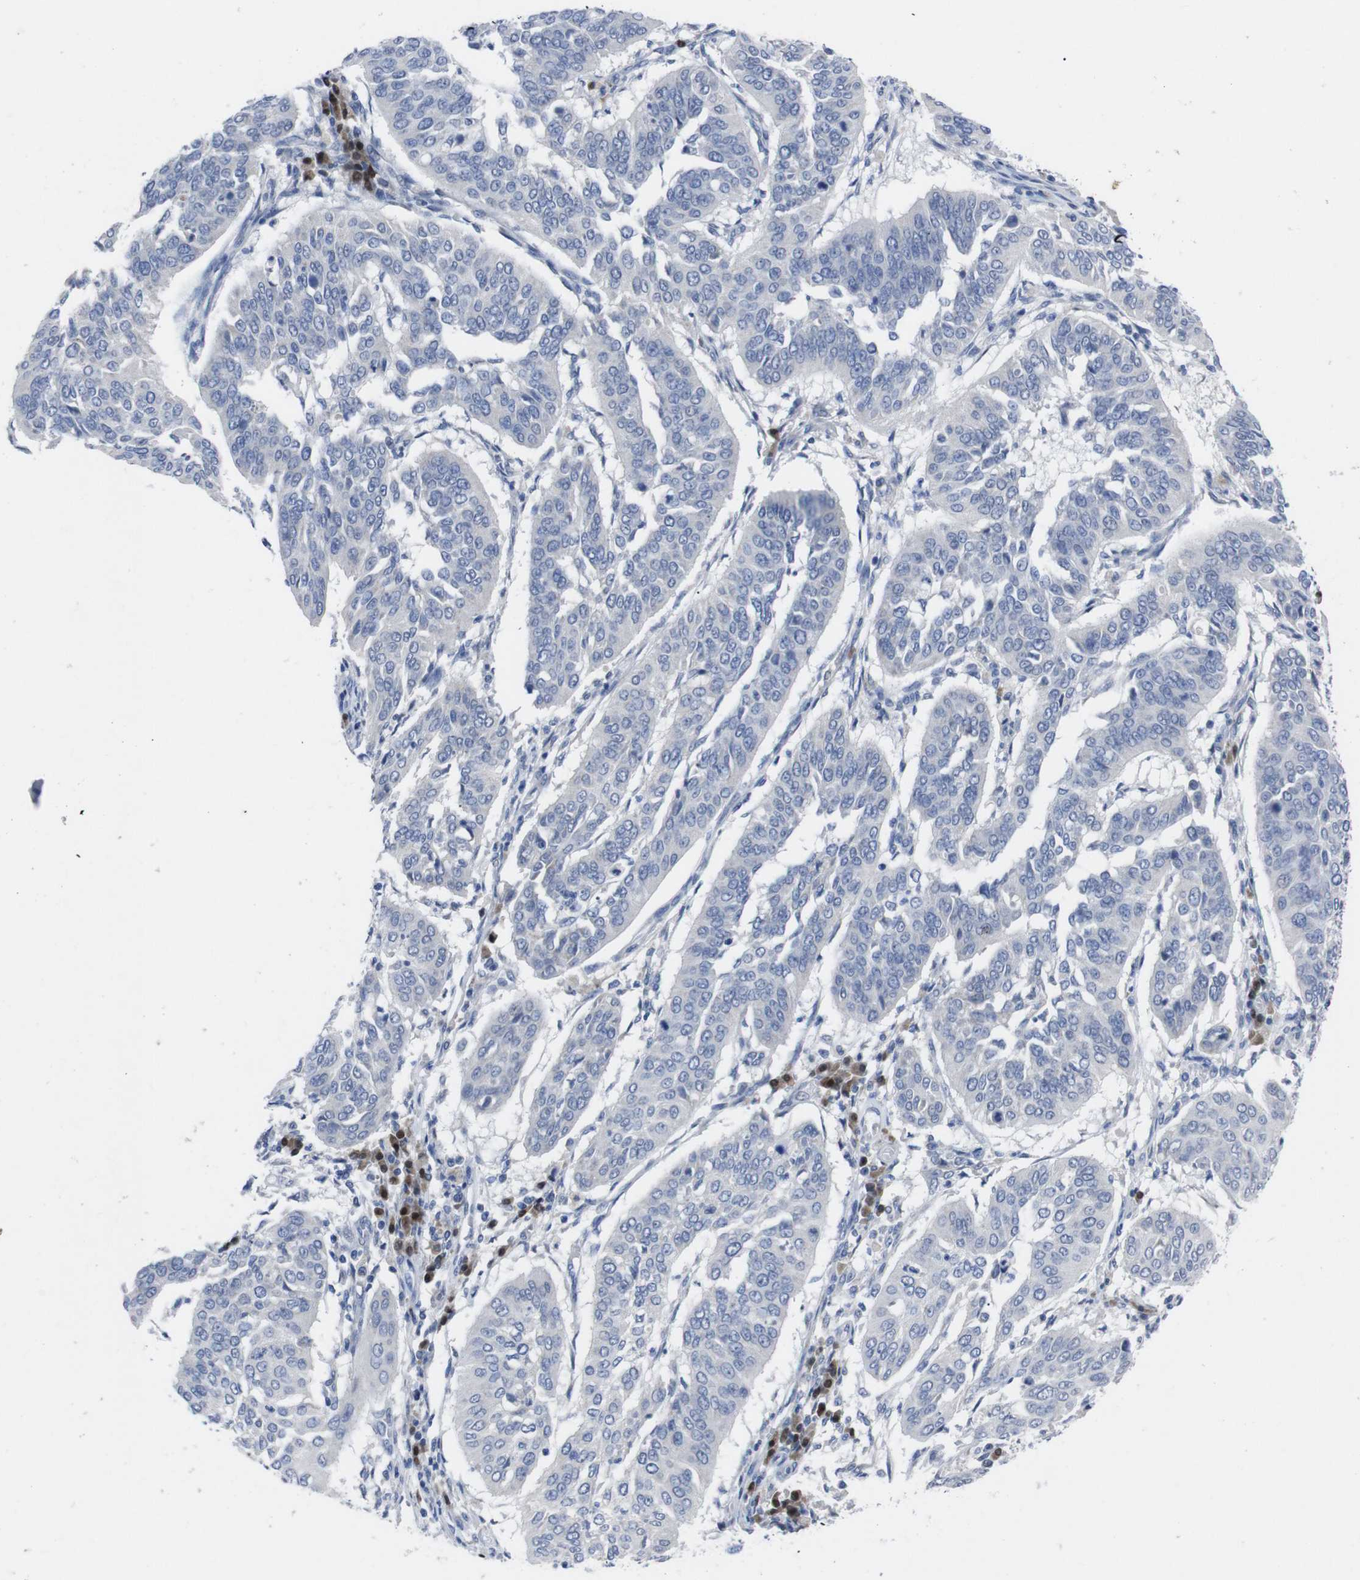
{"staining": {"intensity": "negative", "quantity": "none", "location": "none"}, "tissue": "cervical cancer", "cell_type": "Tumor cells", "image_type": "cancer", "snomed": [{"axis": "morphology", "description": "Normal tissue, NOS"}, {"axis": "morphology", "description": "Squamous cell carcinoma, NOS"}, {"axis": "topography", "description": "Cervix"}], "caption": "Immunohistochemical staining of human squamous cell carcinoma (cervical) shows no significant staining in tumor cells.", "gene": "IRF4", "patient": {"sex": "female", "age": 39}}